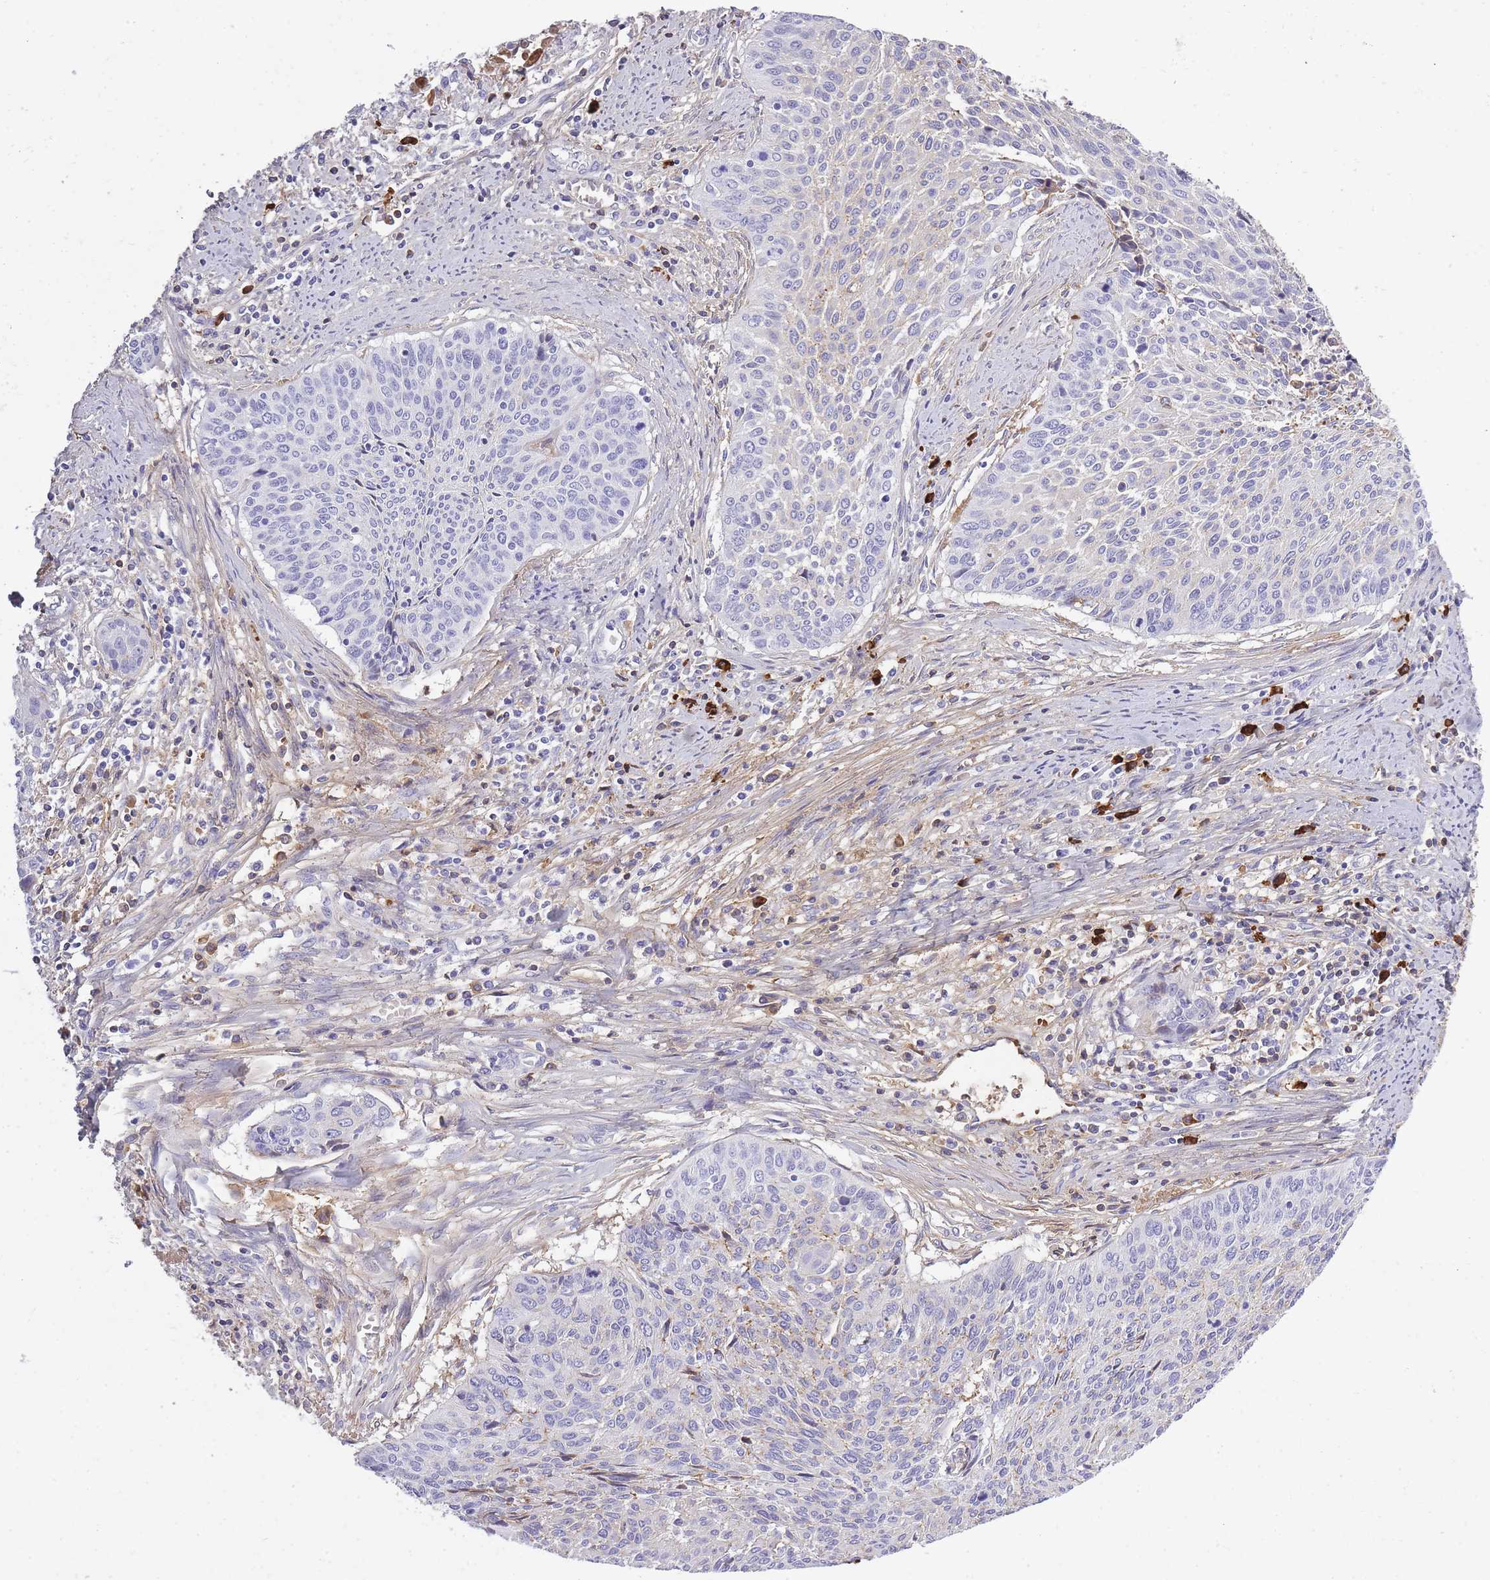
{"staining": {"intensity": "negative", "quantity": "none", "location": "none"}, "tissue": "cervical cancer", "cell_type": "Tumor cells", "image_type": "cancer", "snomed": [{"axis": "morphology", "description": "Squamous cell carcinoma, NOS"}, {"axis": "topography", "description": "Cervix"}], "caption": "Tumor cells are negative for protein expression in human squamous cell carcinoma (cervical).", "gene": "IGKV1D-42", "patient": {"sex": "female", "age": 55}}